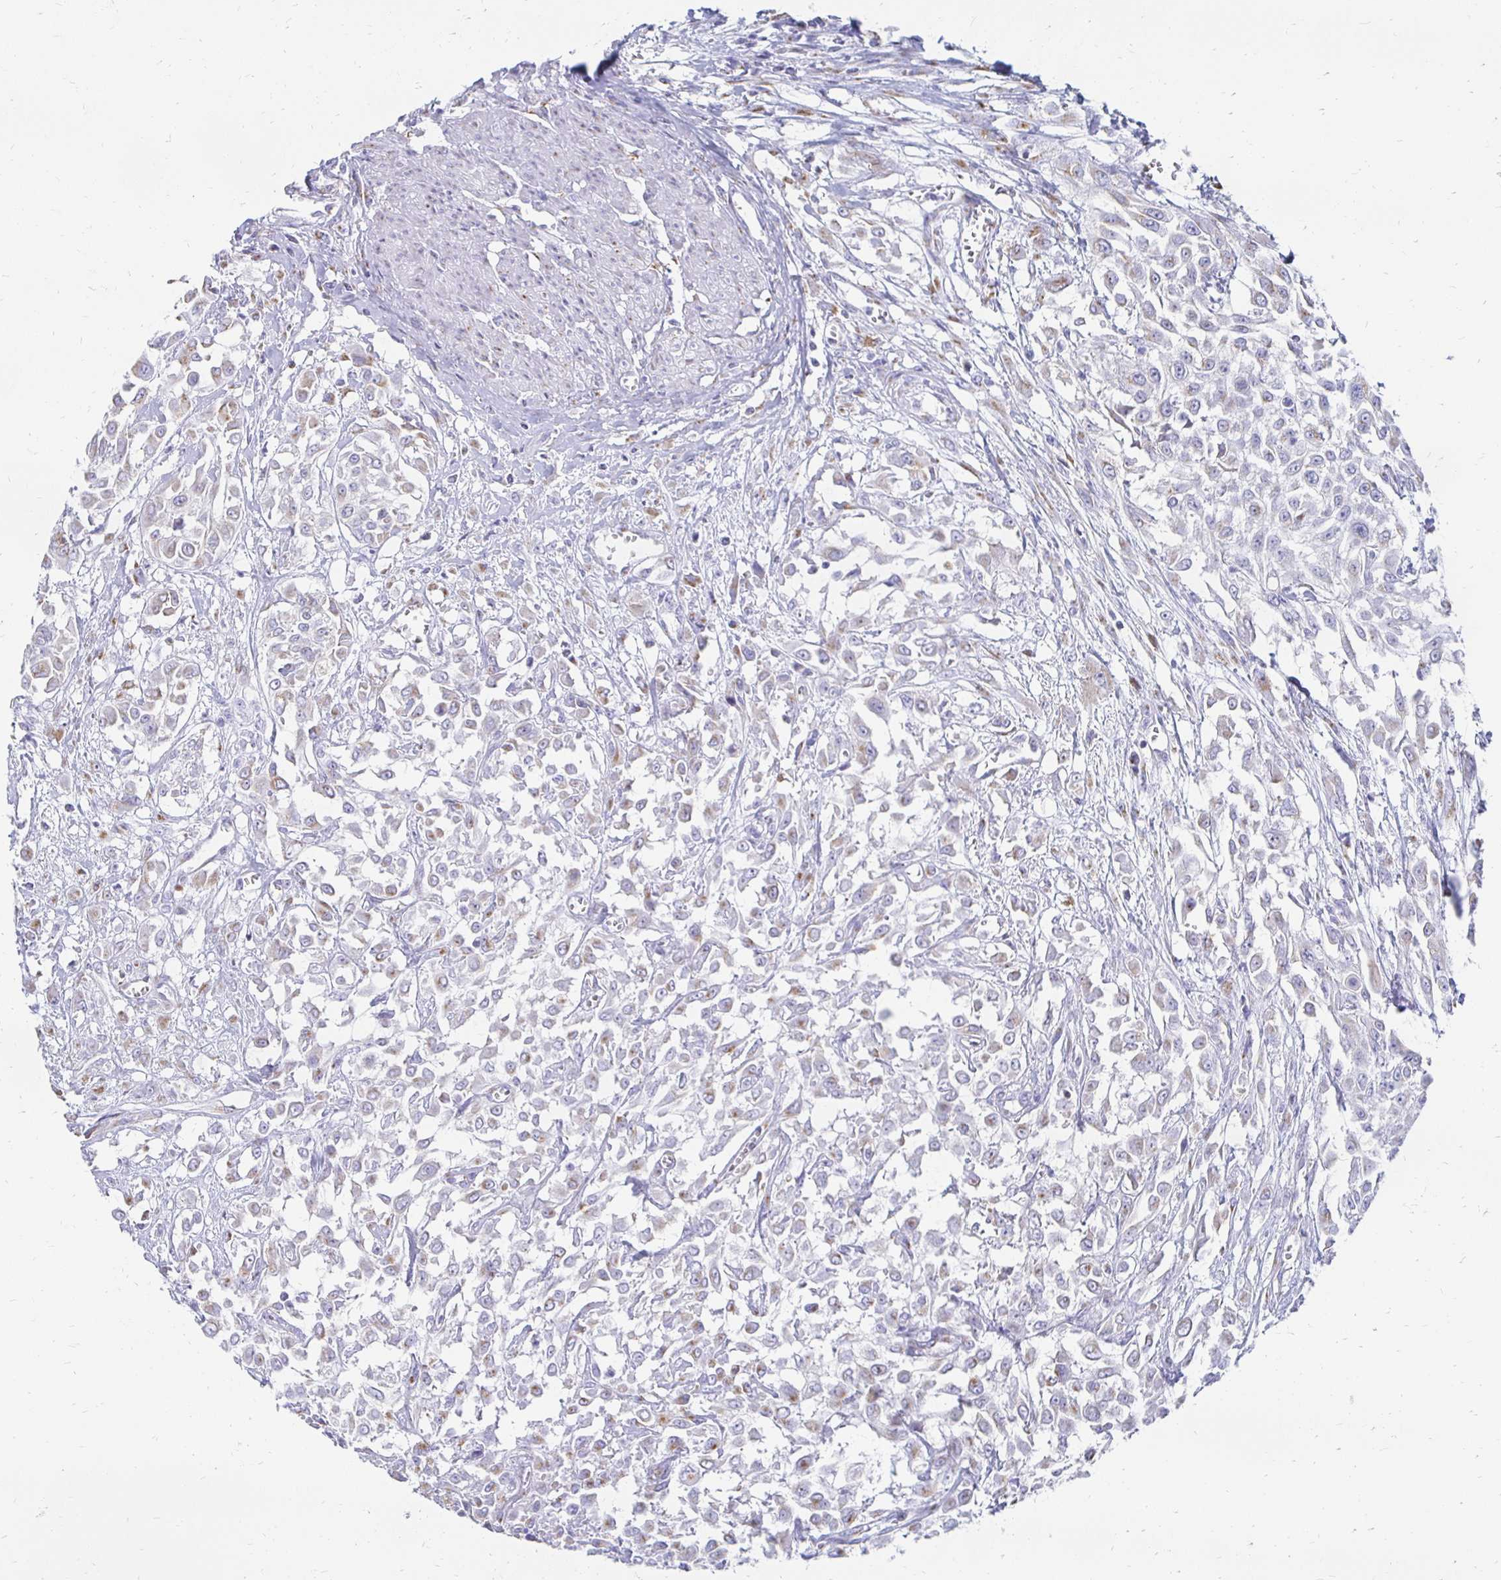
{"staining": {"intensity": "weak", "quantity": "<25%", "location": "cytoplasmic/membranous"}, "tissue": "urothelial cancer", "cell_type": "Tumor cells", "image_type": "cancer", "snomed": [{"axis": "morphology", "description": "Urothelial carcinoma, High grade"}, {"axis": "topography", "description": "Urinary bladder"}], "caption": "Immunohistochemical staining of human urothelial cancer displays no significant positivity in tumor cells. (DAB (3,3'-diaminobenzidine) immunohistochemistry (IHC) visualized using brightfield microscopy, high magnification).", "gene": "PAGE4", "patient": {"sex": "male", "age": 57}}